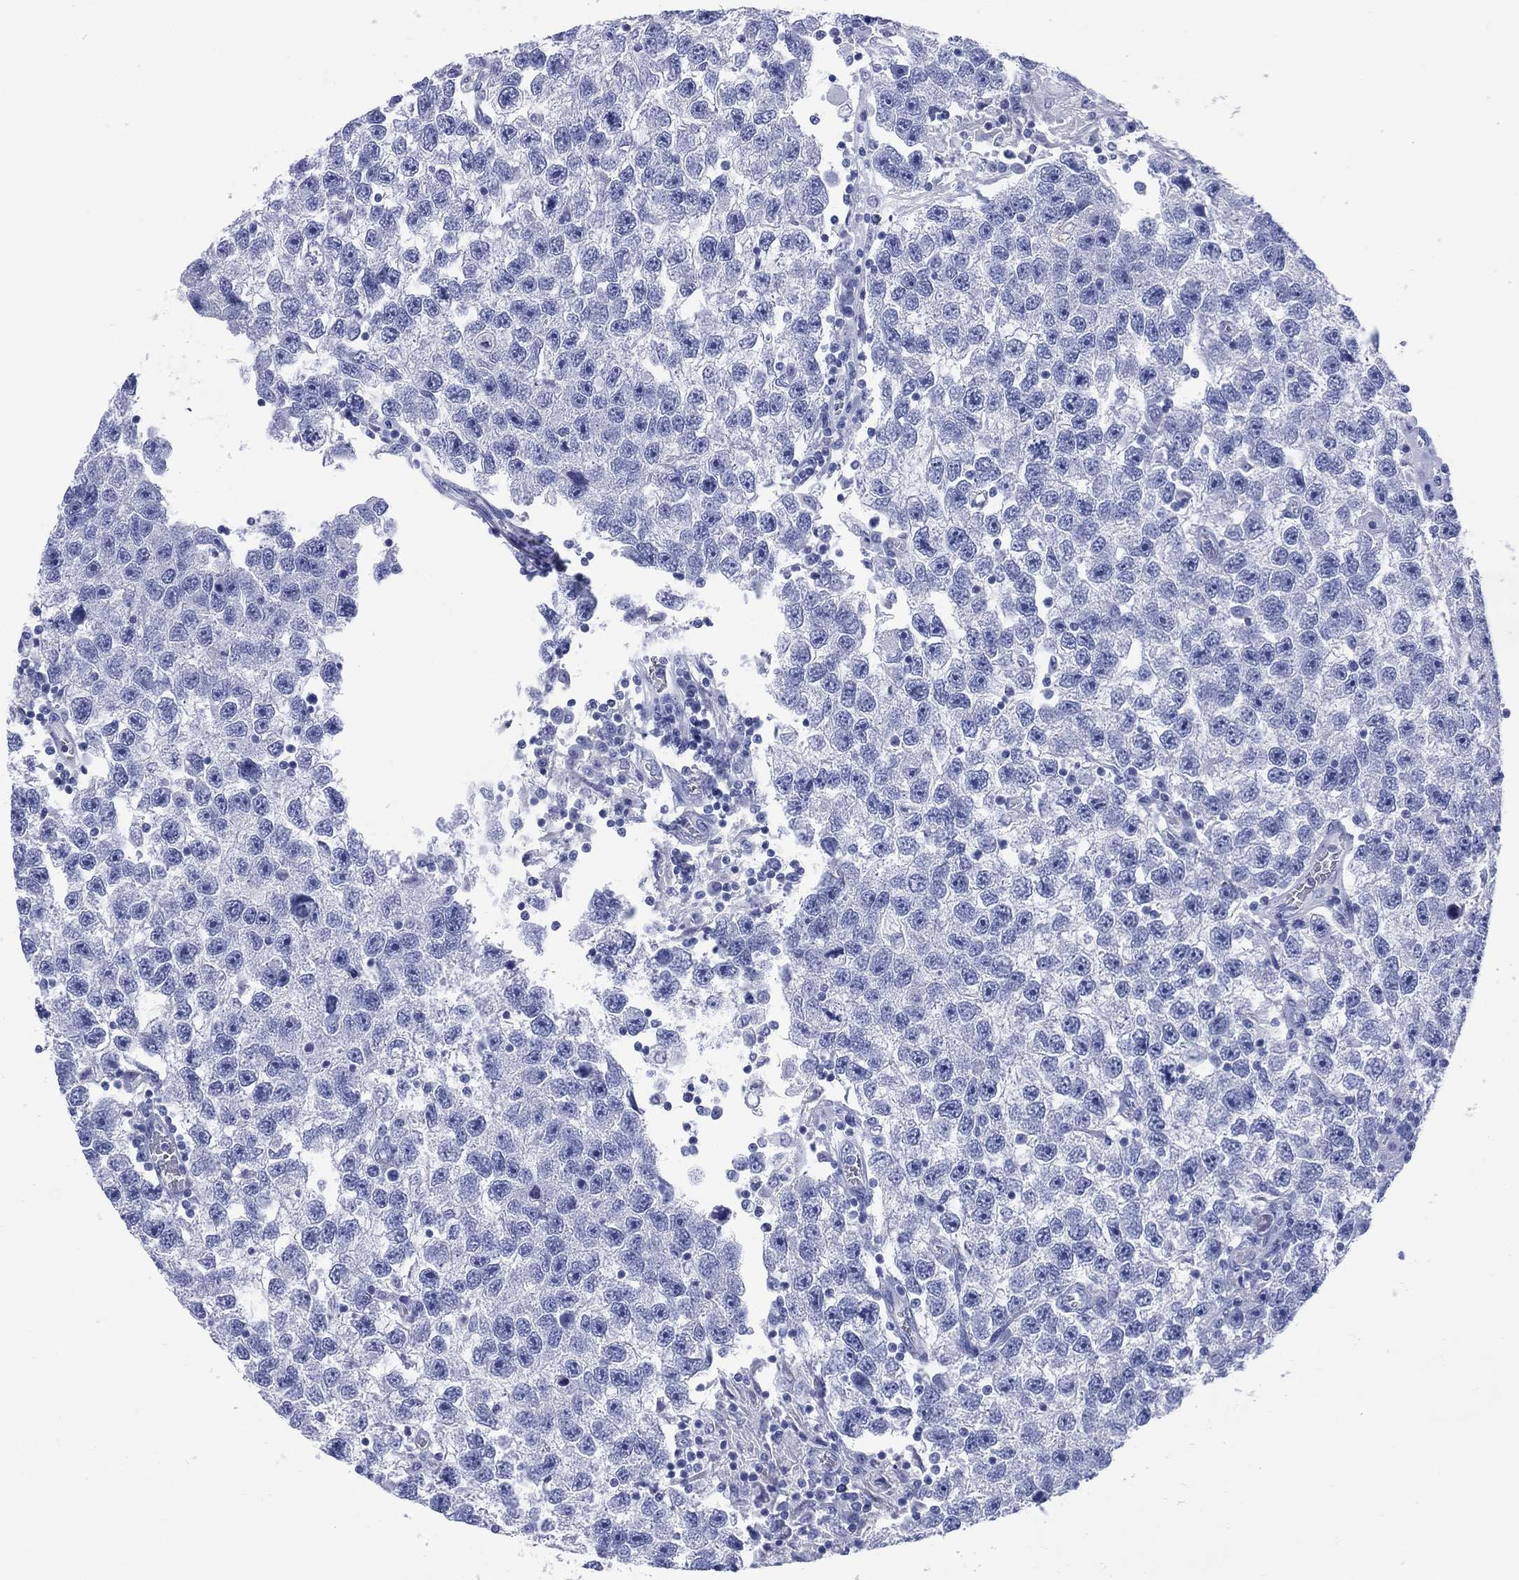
{"staining": {"intensity": "negative", "quantity": "none", "location": "none"}, "tissue": "testis cancer", "cell_type": "Tumor cells", "image_type": "cancer", "snomed": [{"axis": "morphology", "description": "Seminoma, NOS"}, {"axis": "topography", "description": "Testis"}], "caption": "DAB immunohistochemical staining of testis cancer (seminoma) exhibits no significant staining in tumor cells.", "gene": "LRRD1", "patient": {"sex": "male", "age": 26}}